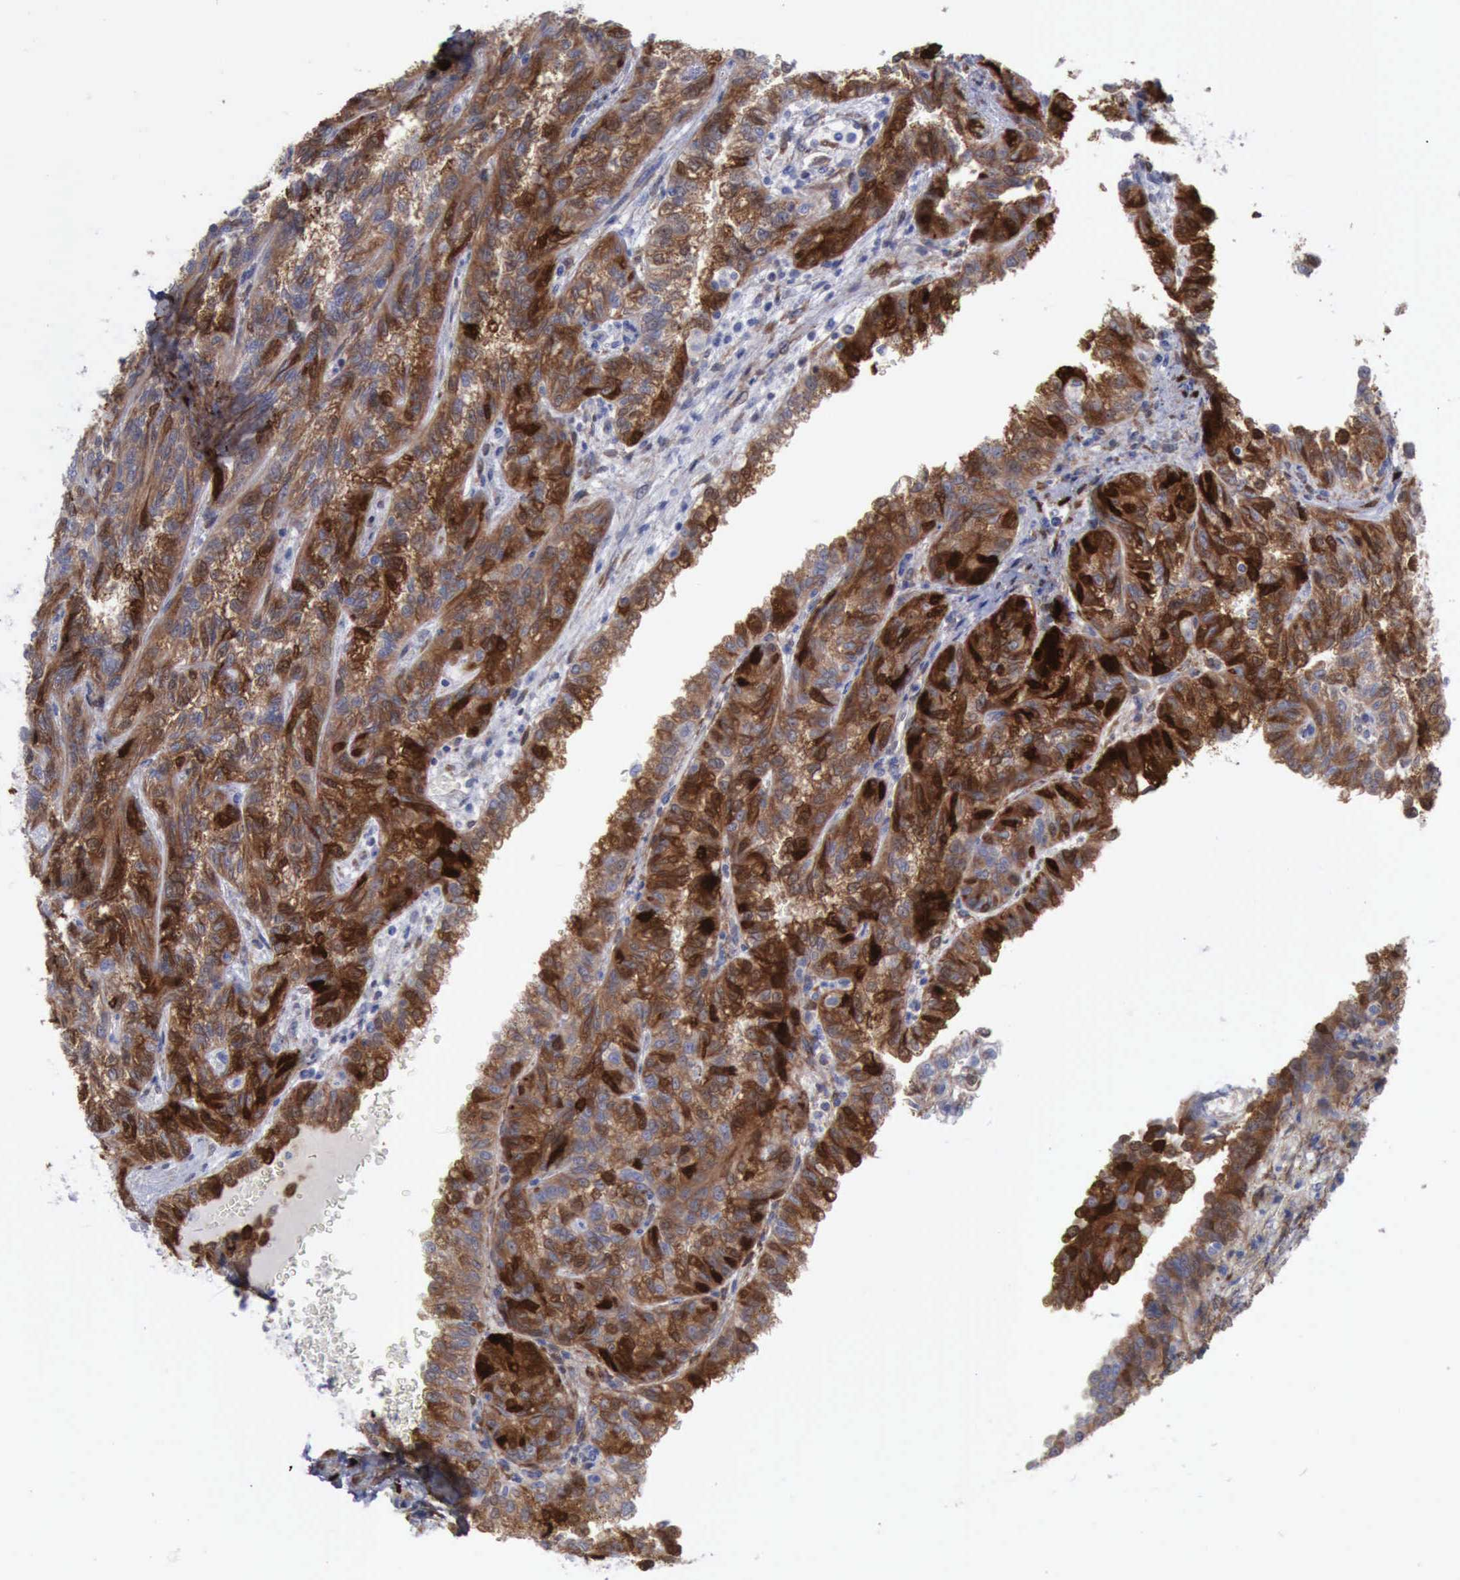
{"staining": {"intensity": "strong", "quantity": "25%-75%", "location": "cytoplasmic/membranous,nuclear"}, "tissue": "renal cancer", "cell_type": "Tumor cells", "image_type": "cancer", "snomed": [{"axis": "morphology", "description": "Inflammation, NOS"}, {"axis": "morphology", "description": "Adenocarcinoma, NOS"}, {"axis": "topography", "description": "Kidney"}], "caption": "This histopathology image exhibits immunohistochemistry (IHC) staining of adenocarcinoma (renal), with high strong cytoplasmic/membranous and nuclear staining in approximately 25%-75% of tumor cells.", "gene": "FHL1", "patient": {"sex": "male", "age": 68}}